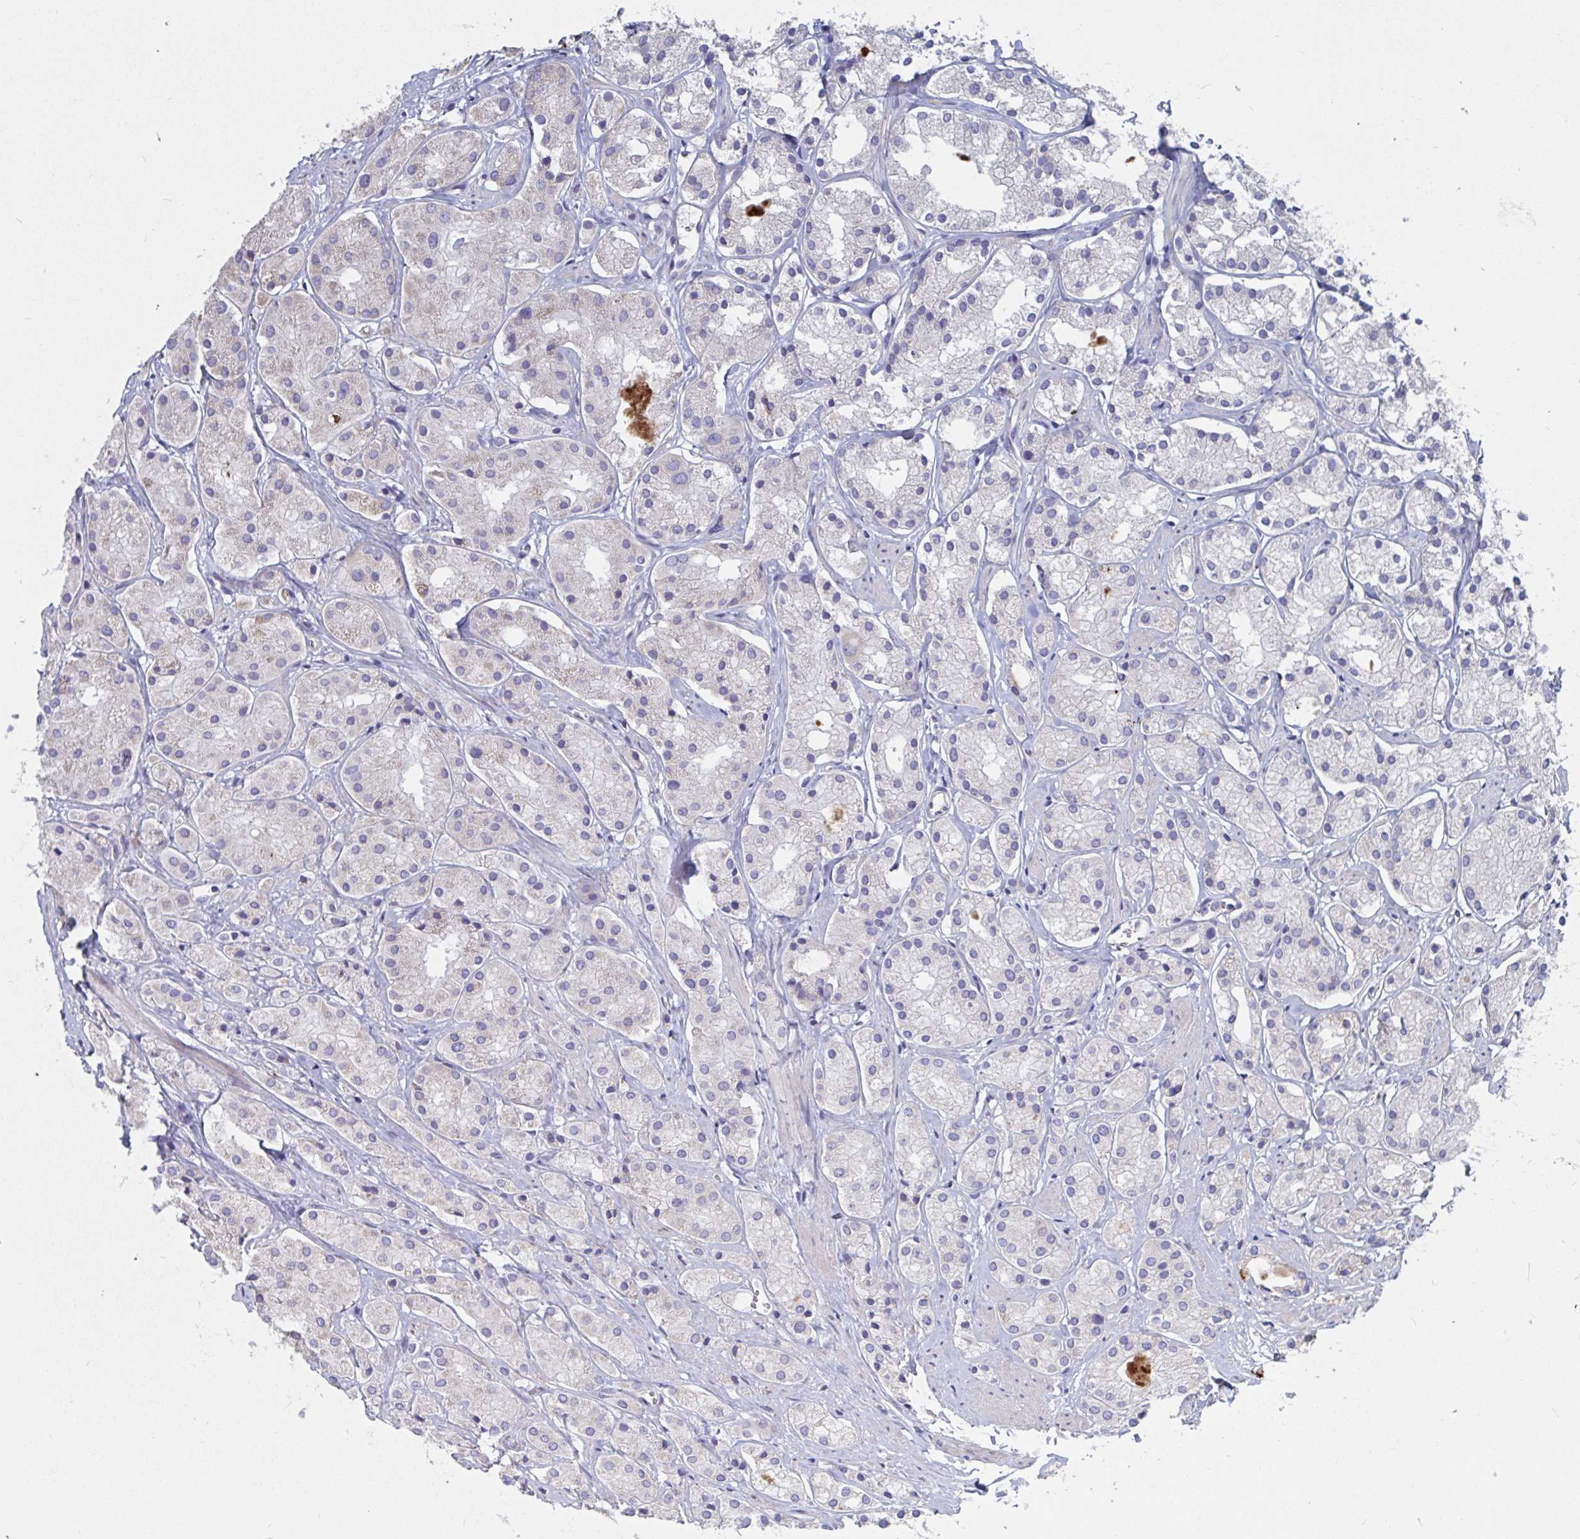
{"staining": {"intensity": "strong", "quantity": "25%-75%", "location": "cytoplasmic/membranous"}, "tissue": "prostate cancer", "cell_type": "Tumor cells", "image_type": "cancer", "snomed": [{"axis": "morphology", "description": "Adenocarcinoma, Low grade"}, {"axis": "topography", "description": "Prostate"}], "caption": "Tumor cells exhibit high levels of strong cytoplasmic/membranous positivity in approximately 25%-75% of cells in prostate low-grade adenocarcinoma.", "gene": "FAM156B", "patient": {"sex": "male", "age": 69}}